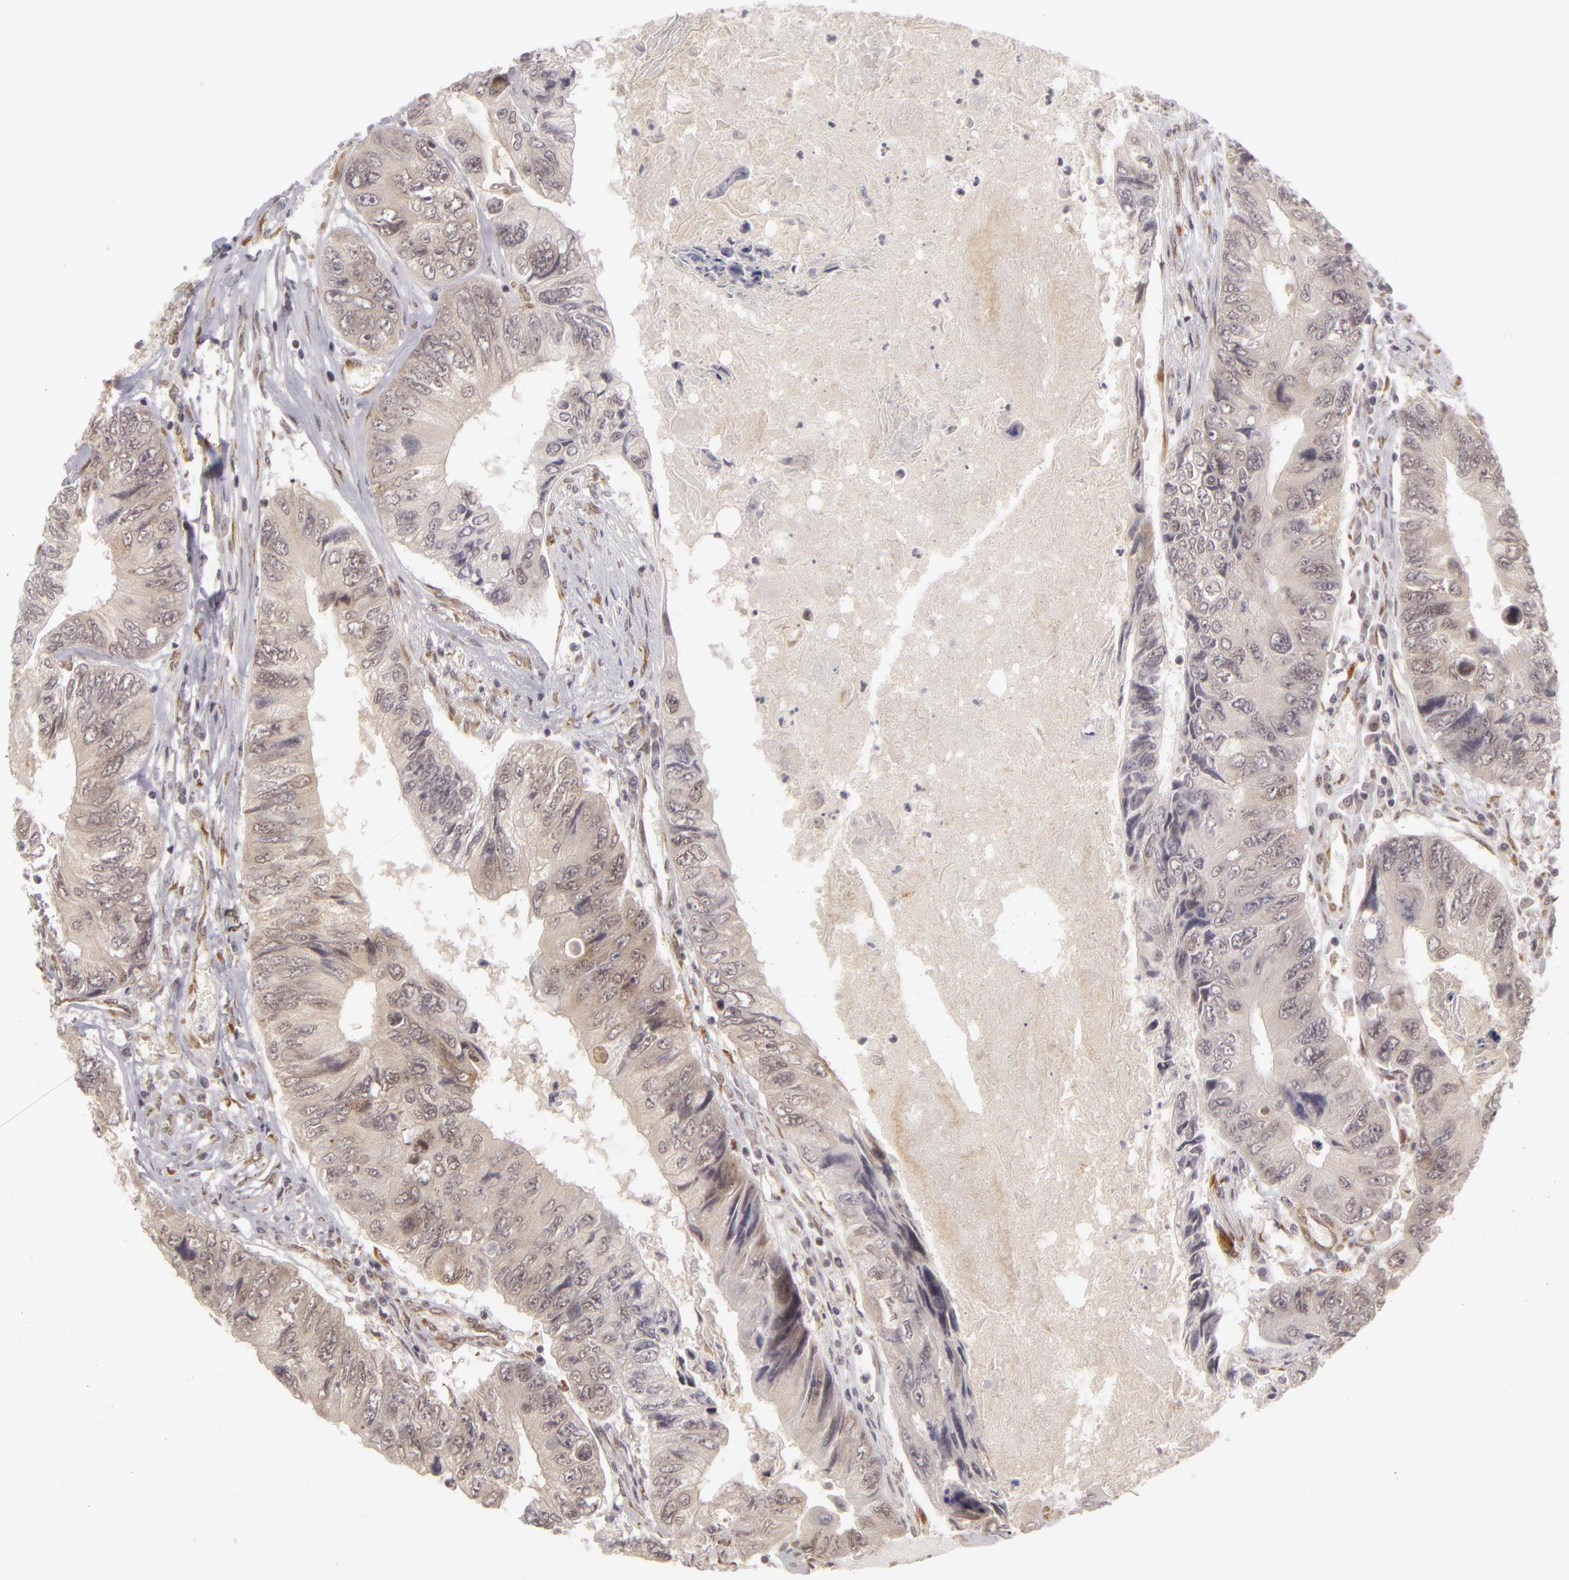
{"staining": {"intensity": "weak", "quantity": "<25%", "location": "cytoplasmic/membranous"}, "tissue": "colorectal cancer", "cell_type": "Tumor cells", "image_type": "cancer", "snomed": [{"axis": "morphology", "description": "Adenocarcinoma, NOS"}, {"axis": "topography", "description": "Rectum"}], "caption": "Photomicrograph shows no significant protein positivity in tumor cells of colorectal cancer (adenocarcinoma). Brightfield microscopy of IHC stained with DAB (3,3'-diaminobenzidine) (brown) and hematoxylin (blue), captured at high magnification.", "gene": "ZNF133", "patient": {"sex": "female", "age": 82}}